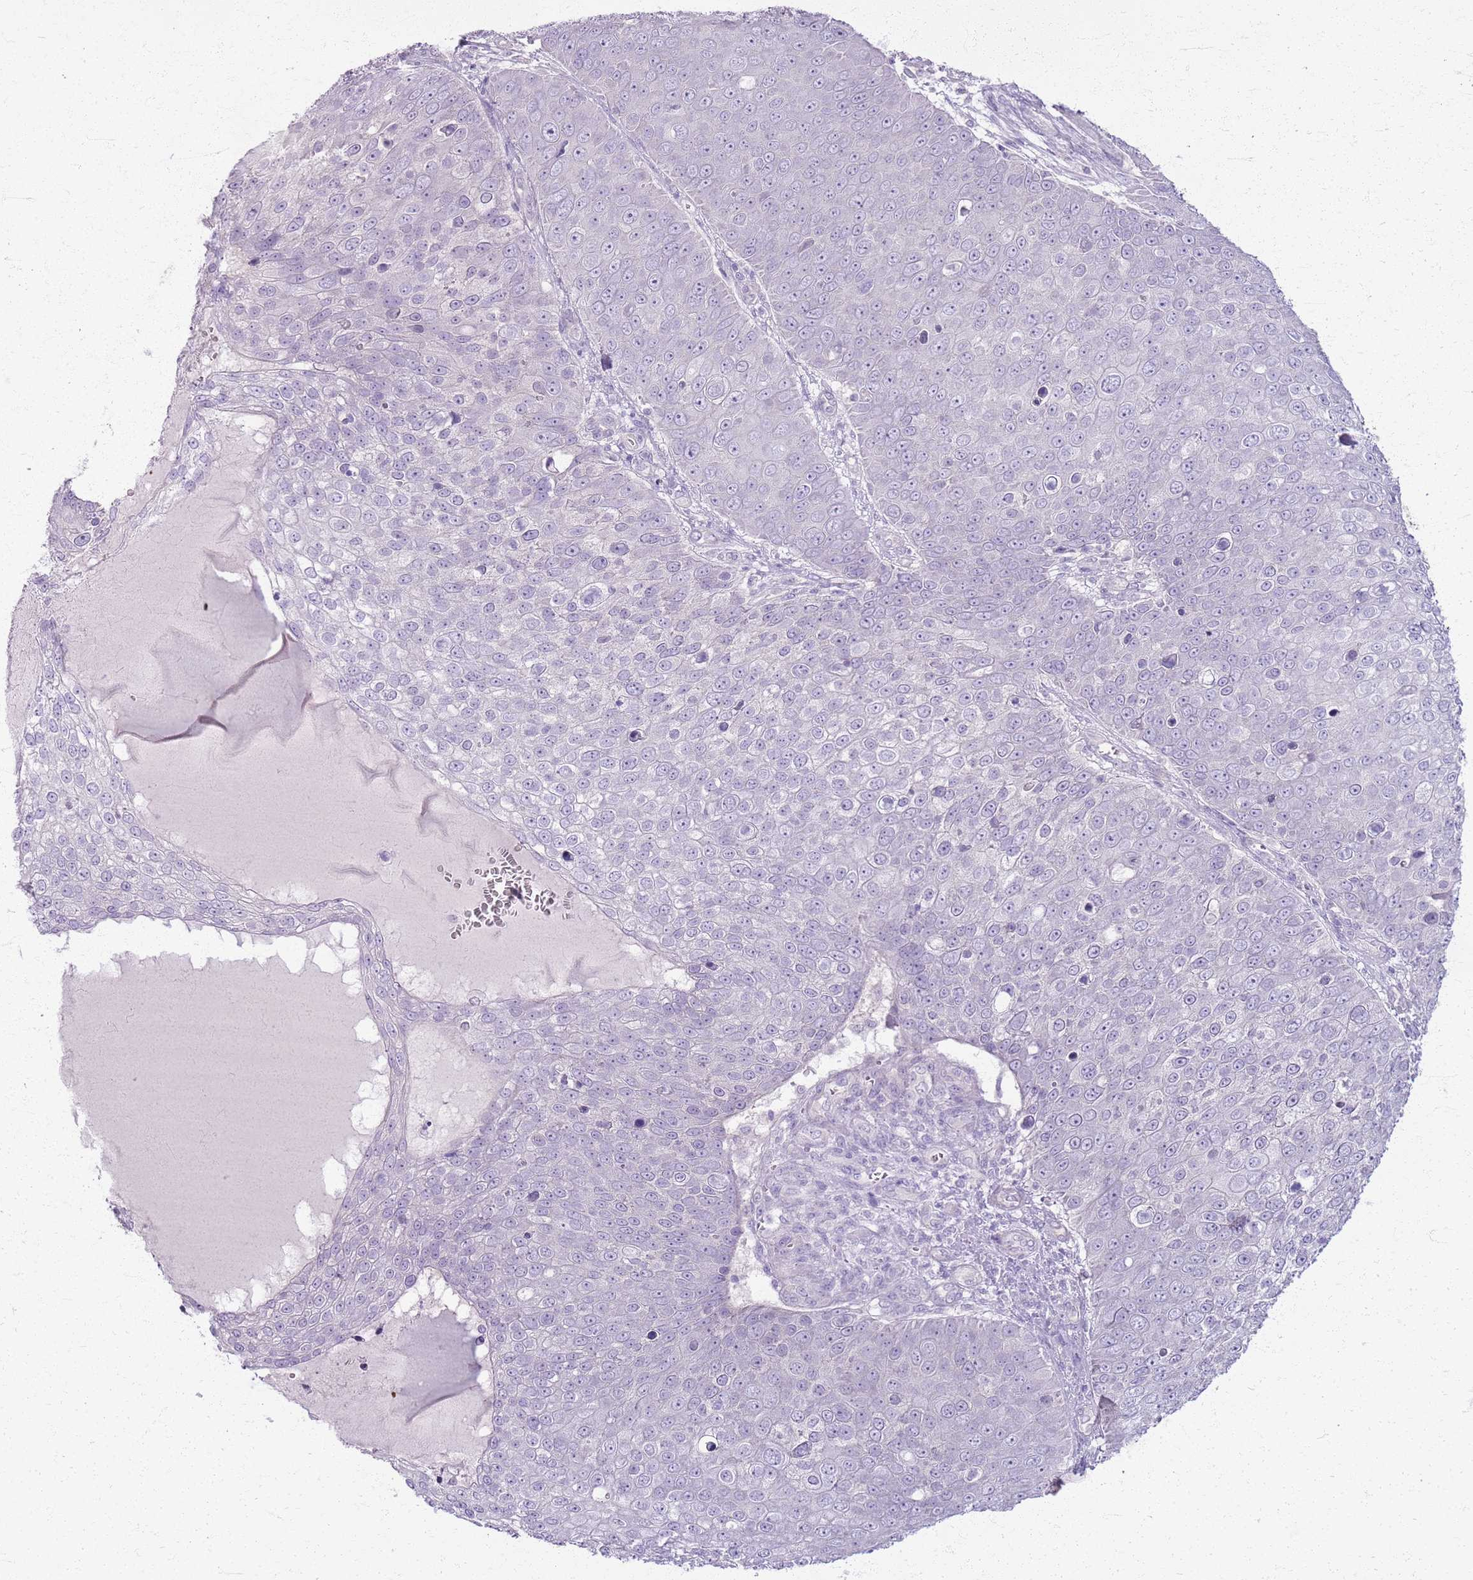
{"staining": {"intensity": "negative", "quantity": "none", "location": "none"}, "tissue": "skin cancer", "cell_type": "Tumor cells", "image_type": "cancer", "snomed": [{"axis": "morphology", "description": "Squamous cell carcinoma, NOS"}, {"axis": "topography", "description": "Skin"}], "caption": "DAB (3,3'-diaminobenzidine) immunohistochemical staining of human skin squamous cell carcinoma displays no significant staining in tumor cells.", "gene": "CSRP3", "patient": {"sex": "male", "age": 71}}